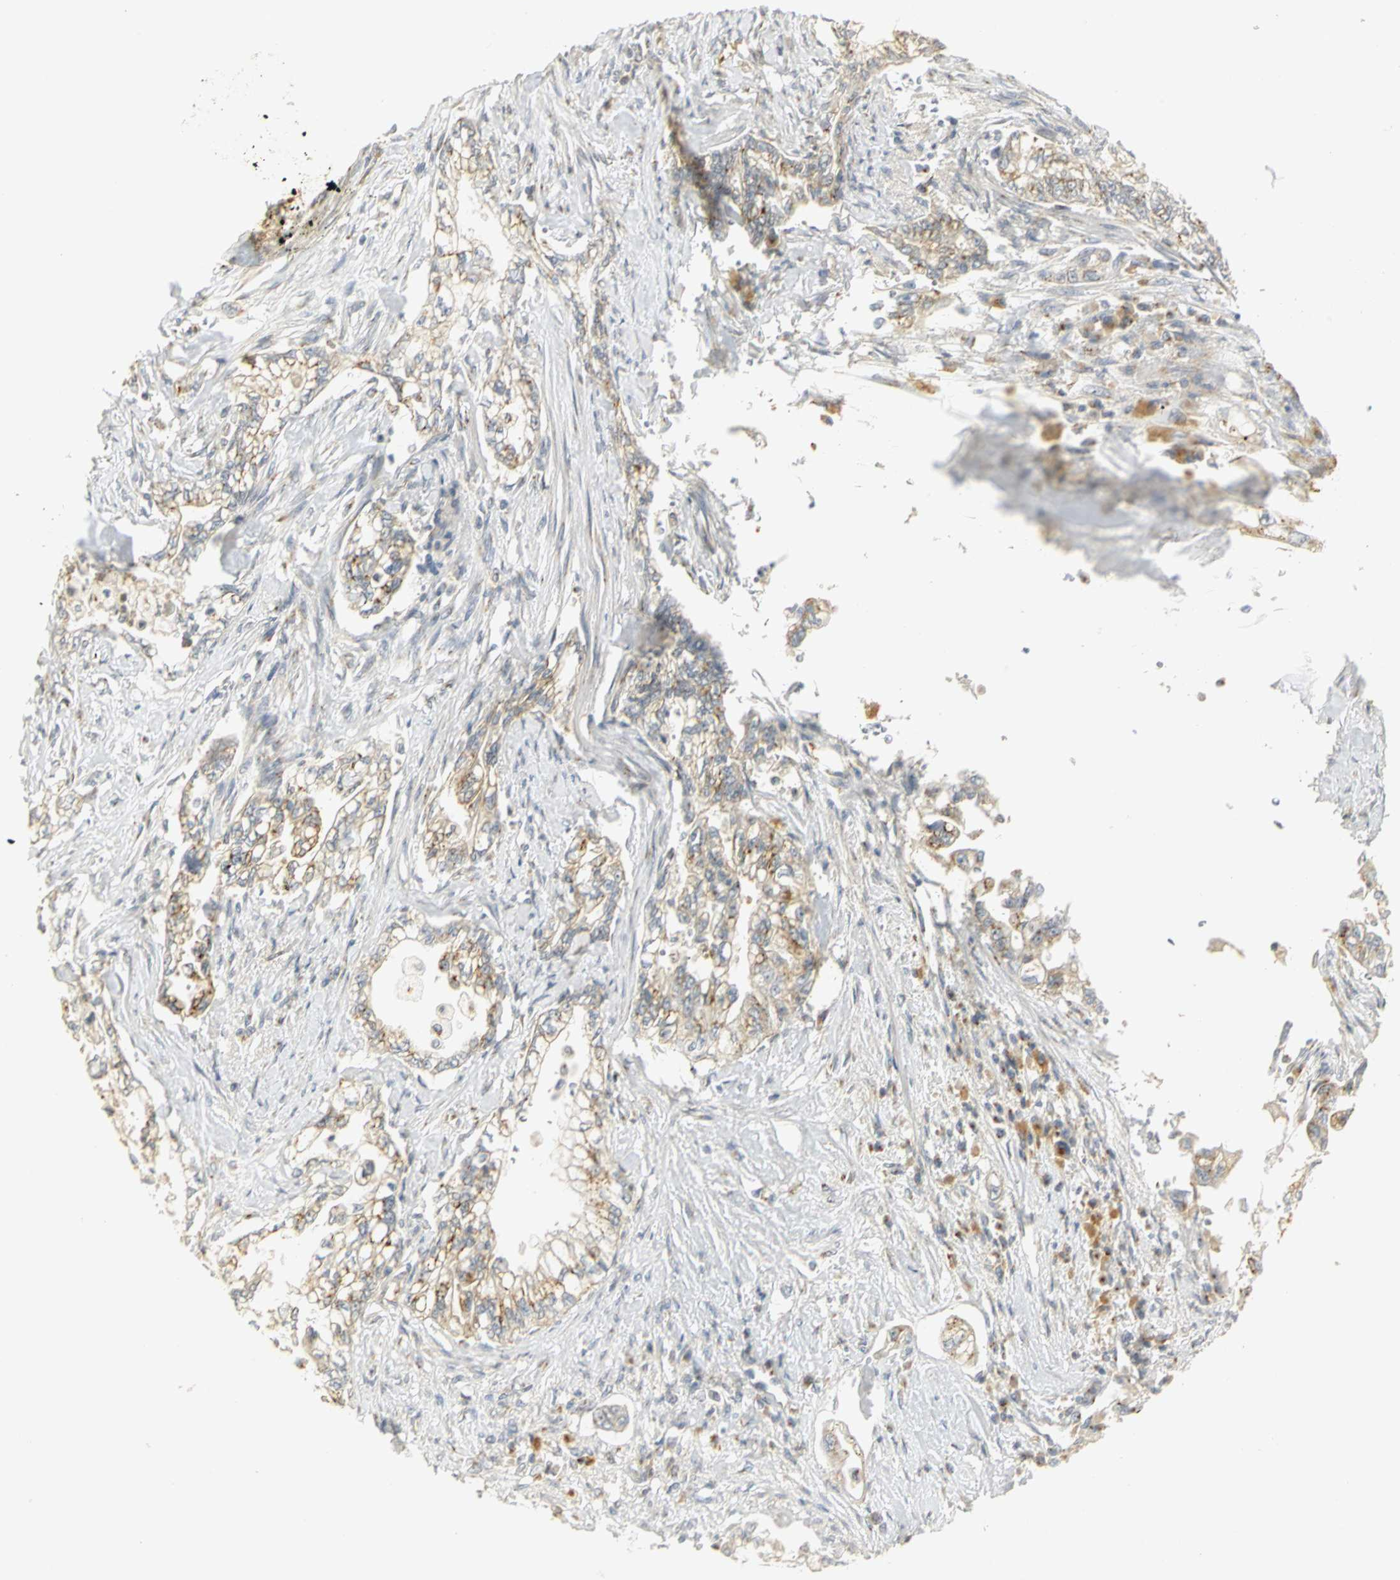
{"staining": {"intensity": "weak", "quantity": "25%-75%", "location": "cytoplasmic/membranous"}, "tissue": "pancreatic cancer", "cell_type": "Tumor cells", "image_type": "cancer", "snomed": [{"axis": "morphology", "description": "Normal tissue, NOS"}, {"axis": "topography", "description": "Pancreas"}], "caption": "Pancreatic cancer tissue reveals weak cytoplasmic/membranous staining in approximately 25%-75% of tumor cells, visualized by immunohistochemistry.", "gene": "TM9SF2", "patient": {"sex": "male", "age": 42}}